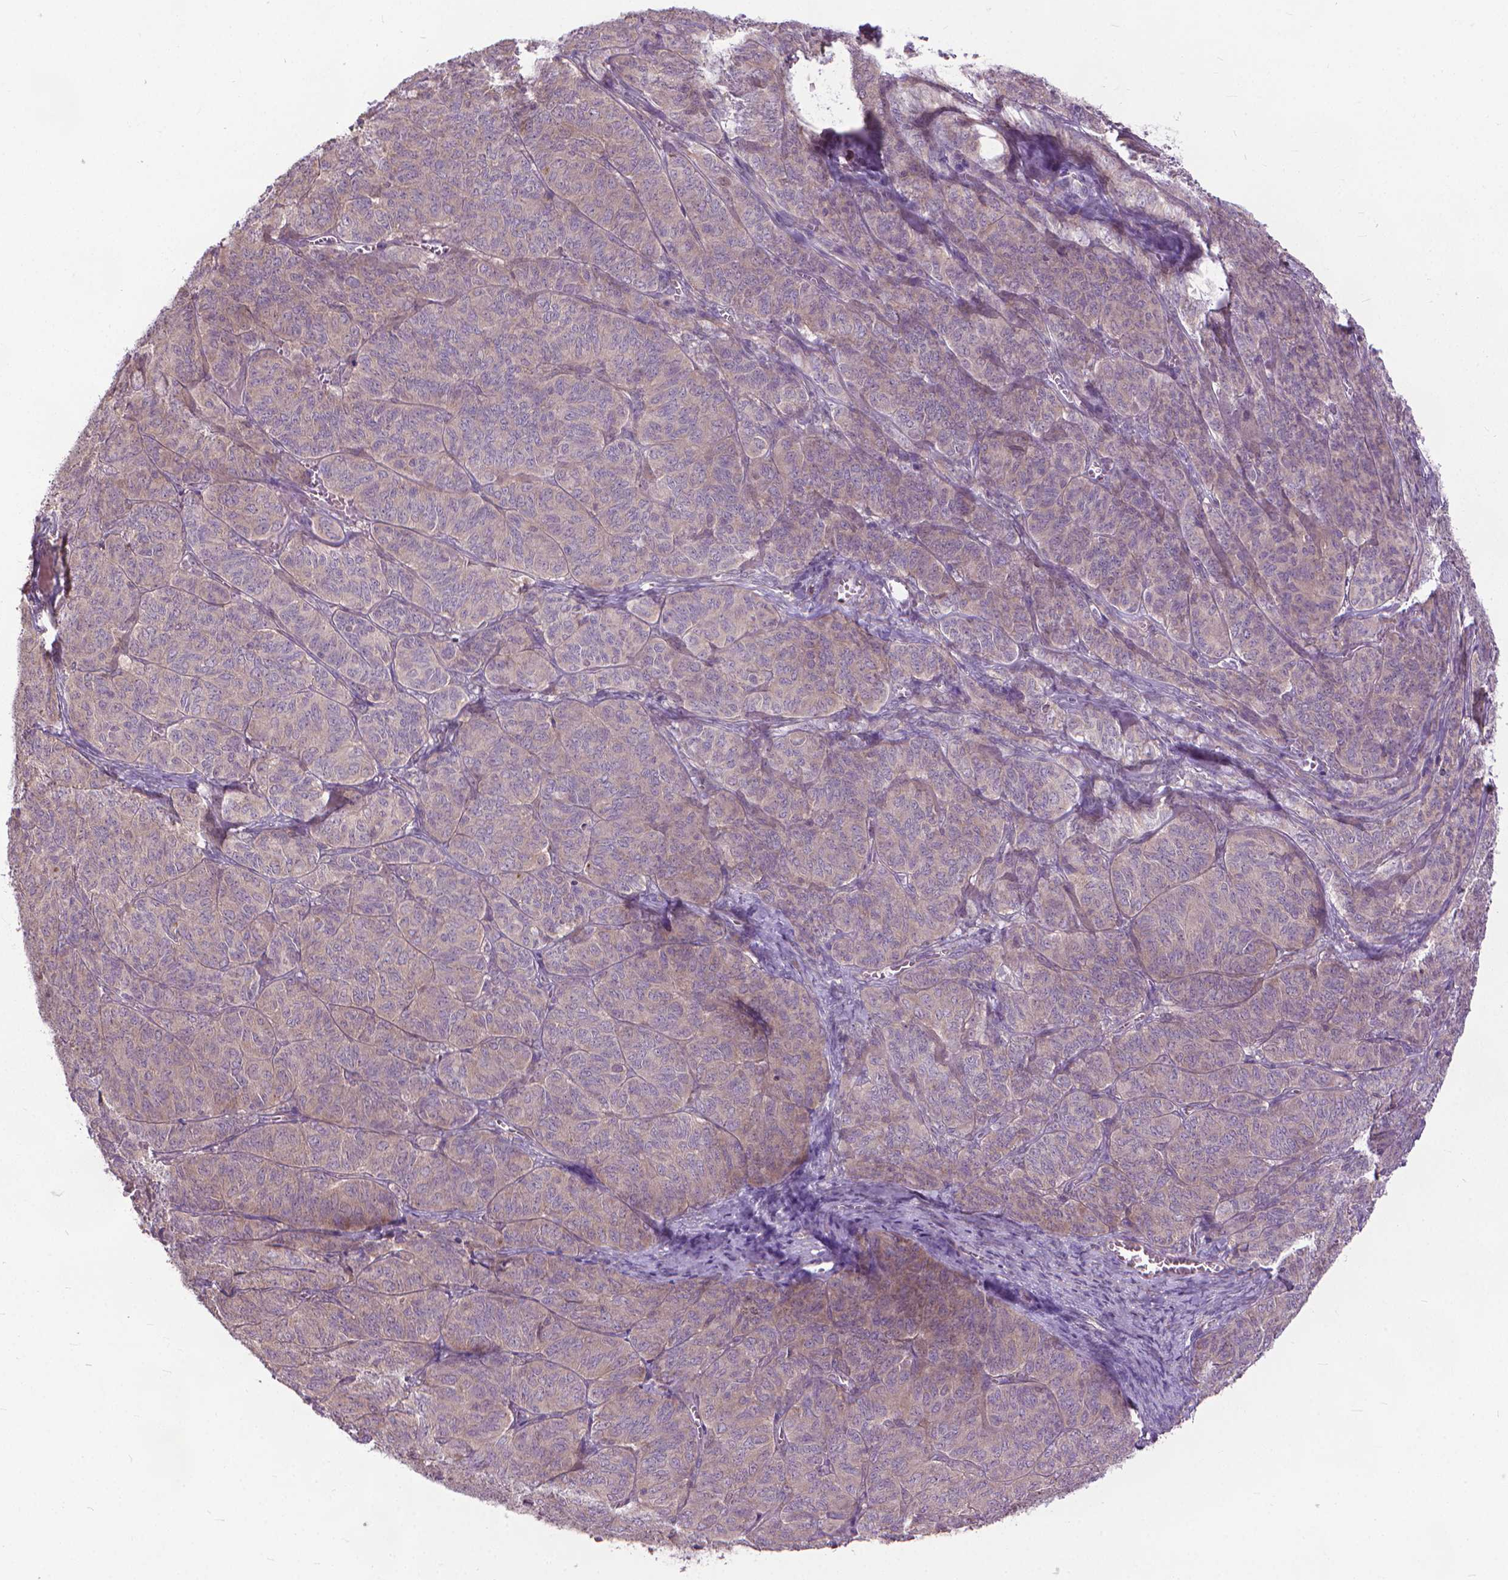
{"staining": {"intensity": "negative", "quantity": "none", "location": "none"}, "tissue": "ovarian cancer", "cell_type": "Tumor cells", "image_type": "cancer", "snomed": [{"axis": "morphology", "description": "Carcinoma, endometroid"}, {"axis": "topography", "description": "Ovary"}], "caption": "This is an IHC photomicrograph of human ovarian endometroid carcinoma. There is no expression in tumor cells.", "gene": "NUDT1", "patient": {"sex": "female", "age": 80}}